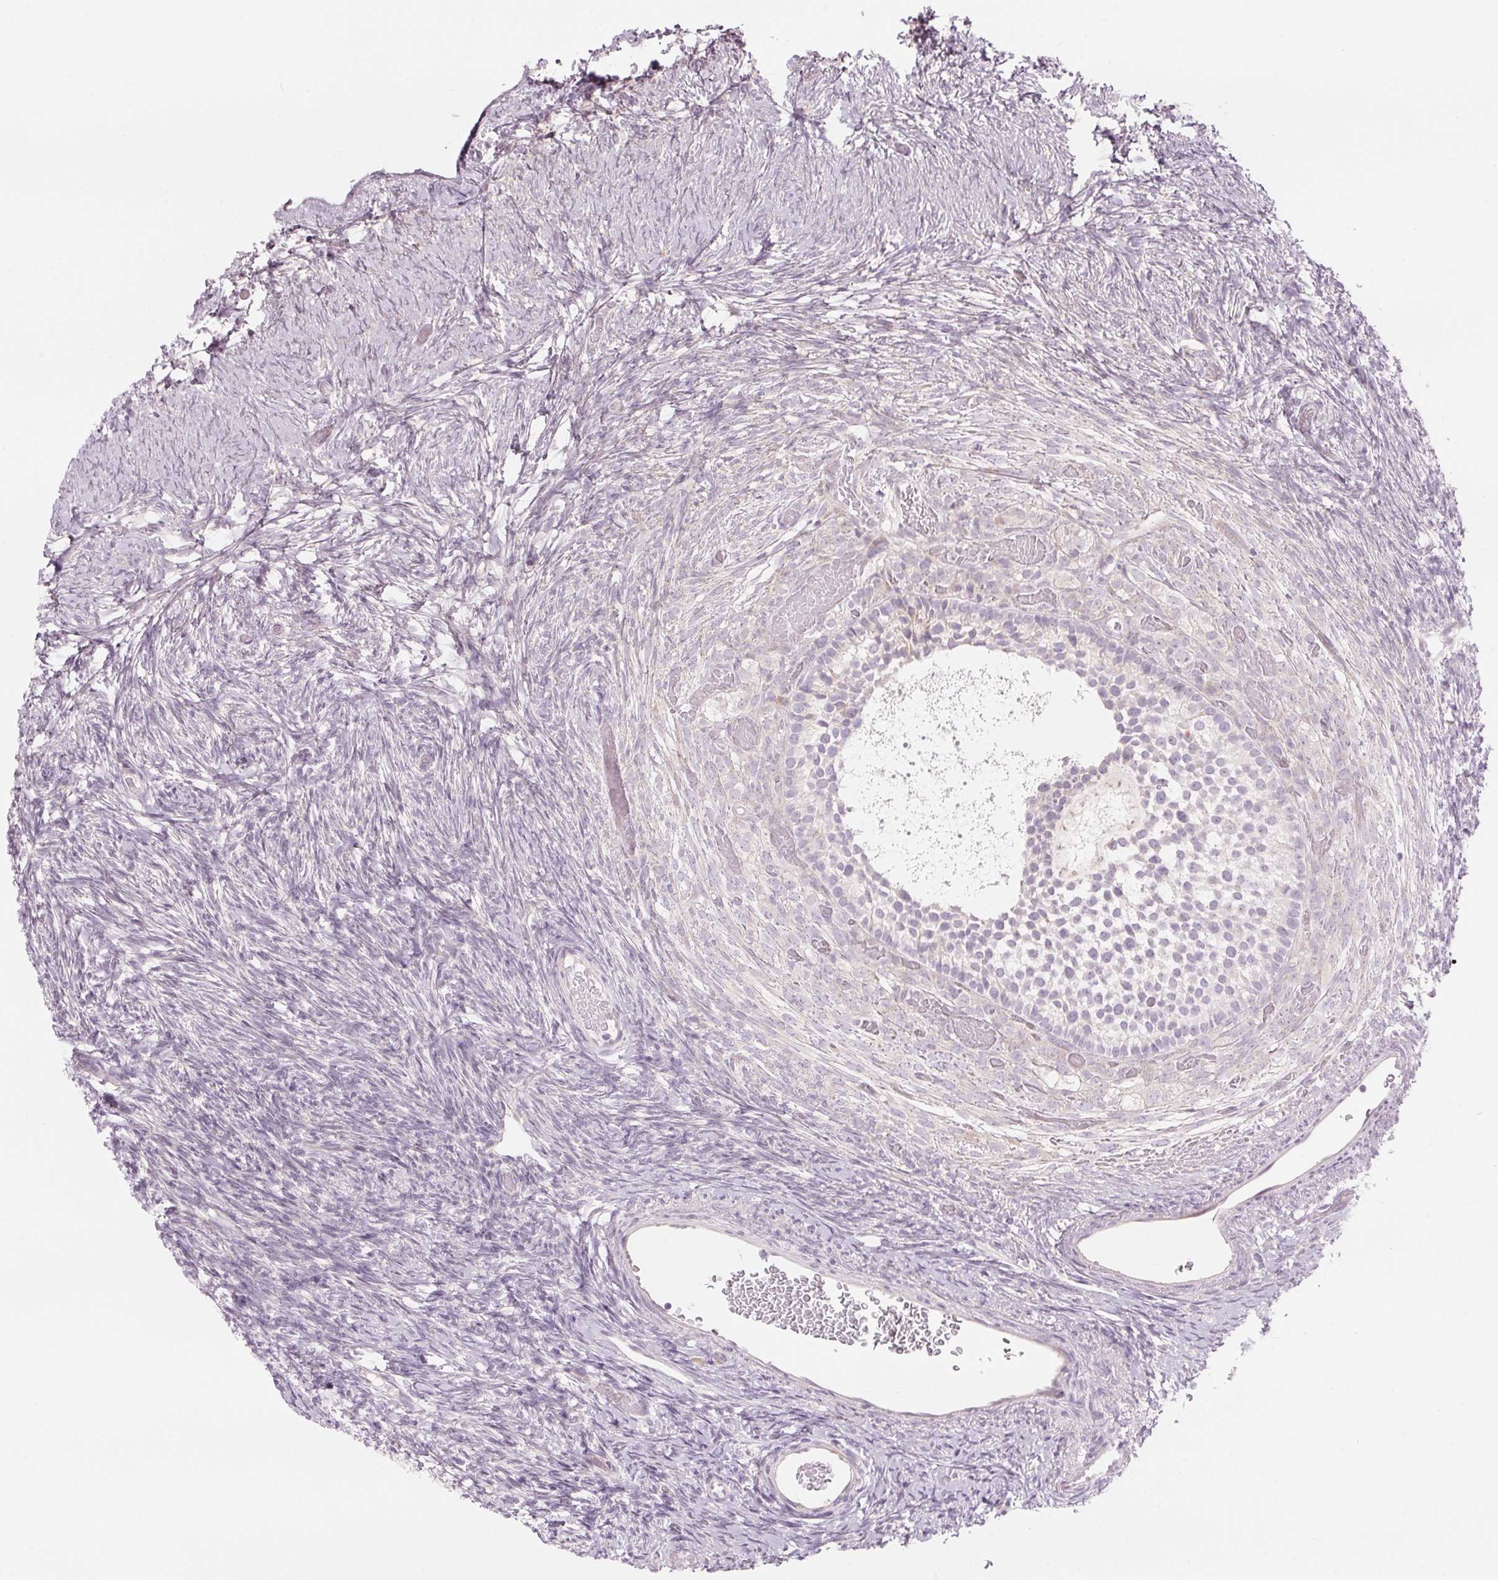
{"staining": {"intensity": "negative", "quantity": "none", "location": "none"}, "tissue": "ovary", "cell_type": "Follicle cells", "image_type": "normal", "snomed": [{"axis": "morphology", "description": "Normal tissue, NOS"}, {"axis": "topography", "description": "Ovary"}], "caption": "An immunohistochemistry (IHC) histopathology image of benign ovary is shown. There is no staining in follicle cells of ovary. (DAB (3,3'-diaminobenzidine) immunohistochemistry, high magnification).", "gene": "GNMT", "patient": {"sex": "female", "age": 39}}